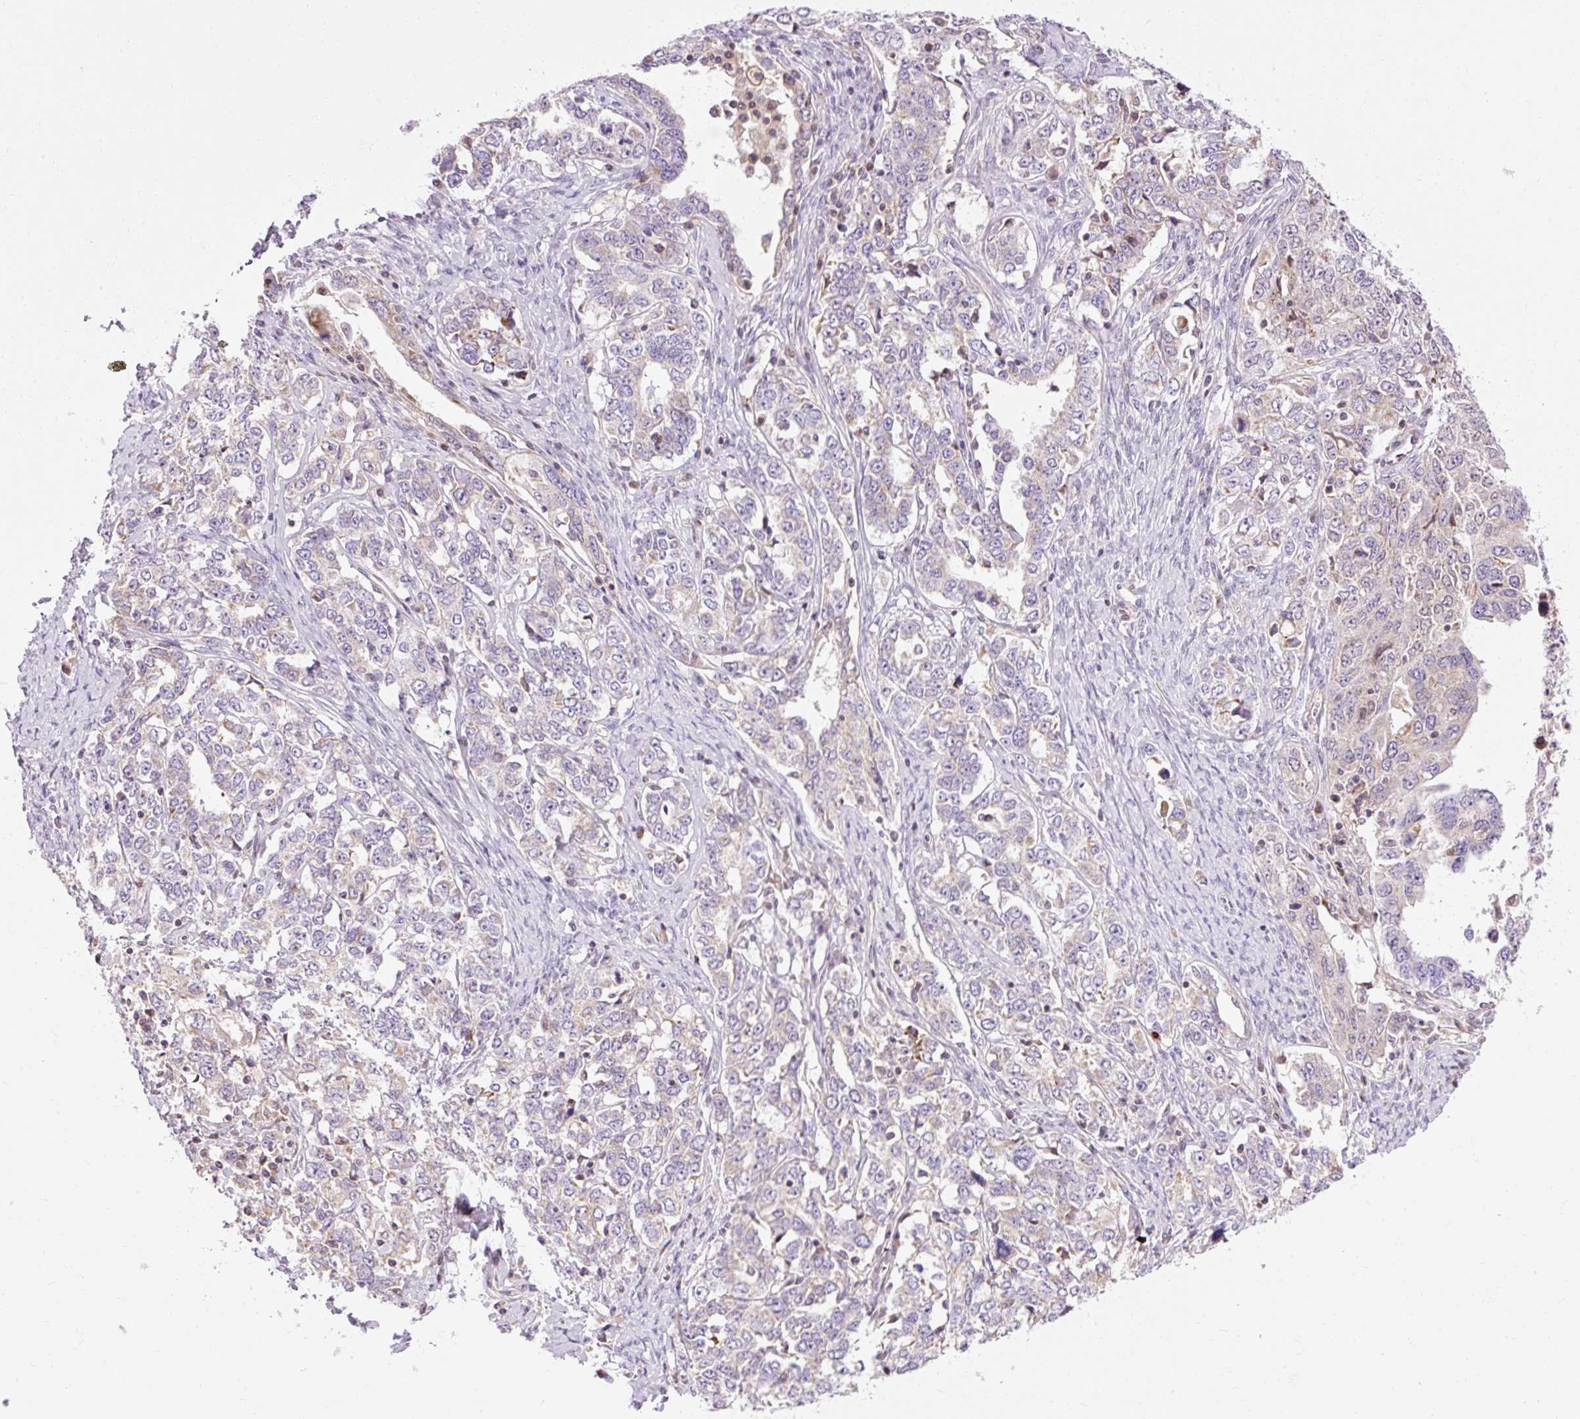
{"staining": {"intensity": "weak", "quantity": "<25%", "location": "cytoplasmic/membranous"}, "tissue": "ovarian cancer", "cell_type": "Tumor cells", "image_type": "cancer", "snomed": [{"axis": "morphology", "description": "Carcinoma, endometroid"}, {"axis": "topography", "description": "Ovary"}], "caption": "Immunohistochemistry (IHC) histopathology image of neoplastic tissue: endometroid carcinoma (ovarian) stained with DAB (3,3'-diaminobenzidine) exhibits no significant protein positivity in tumor cells.", "gene": "IMMT", "patient": {"sex": "female", "age": 62}}